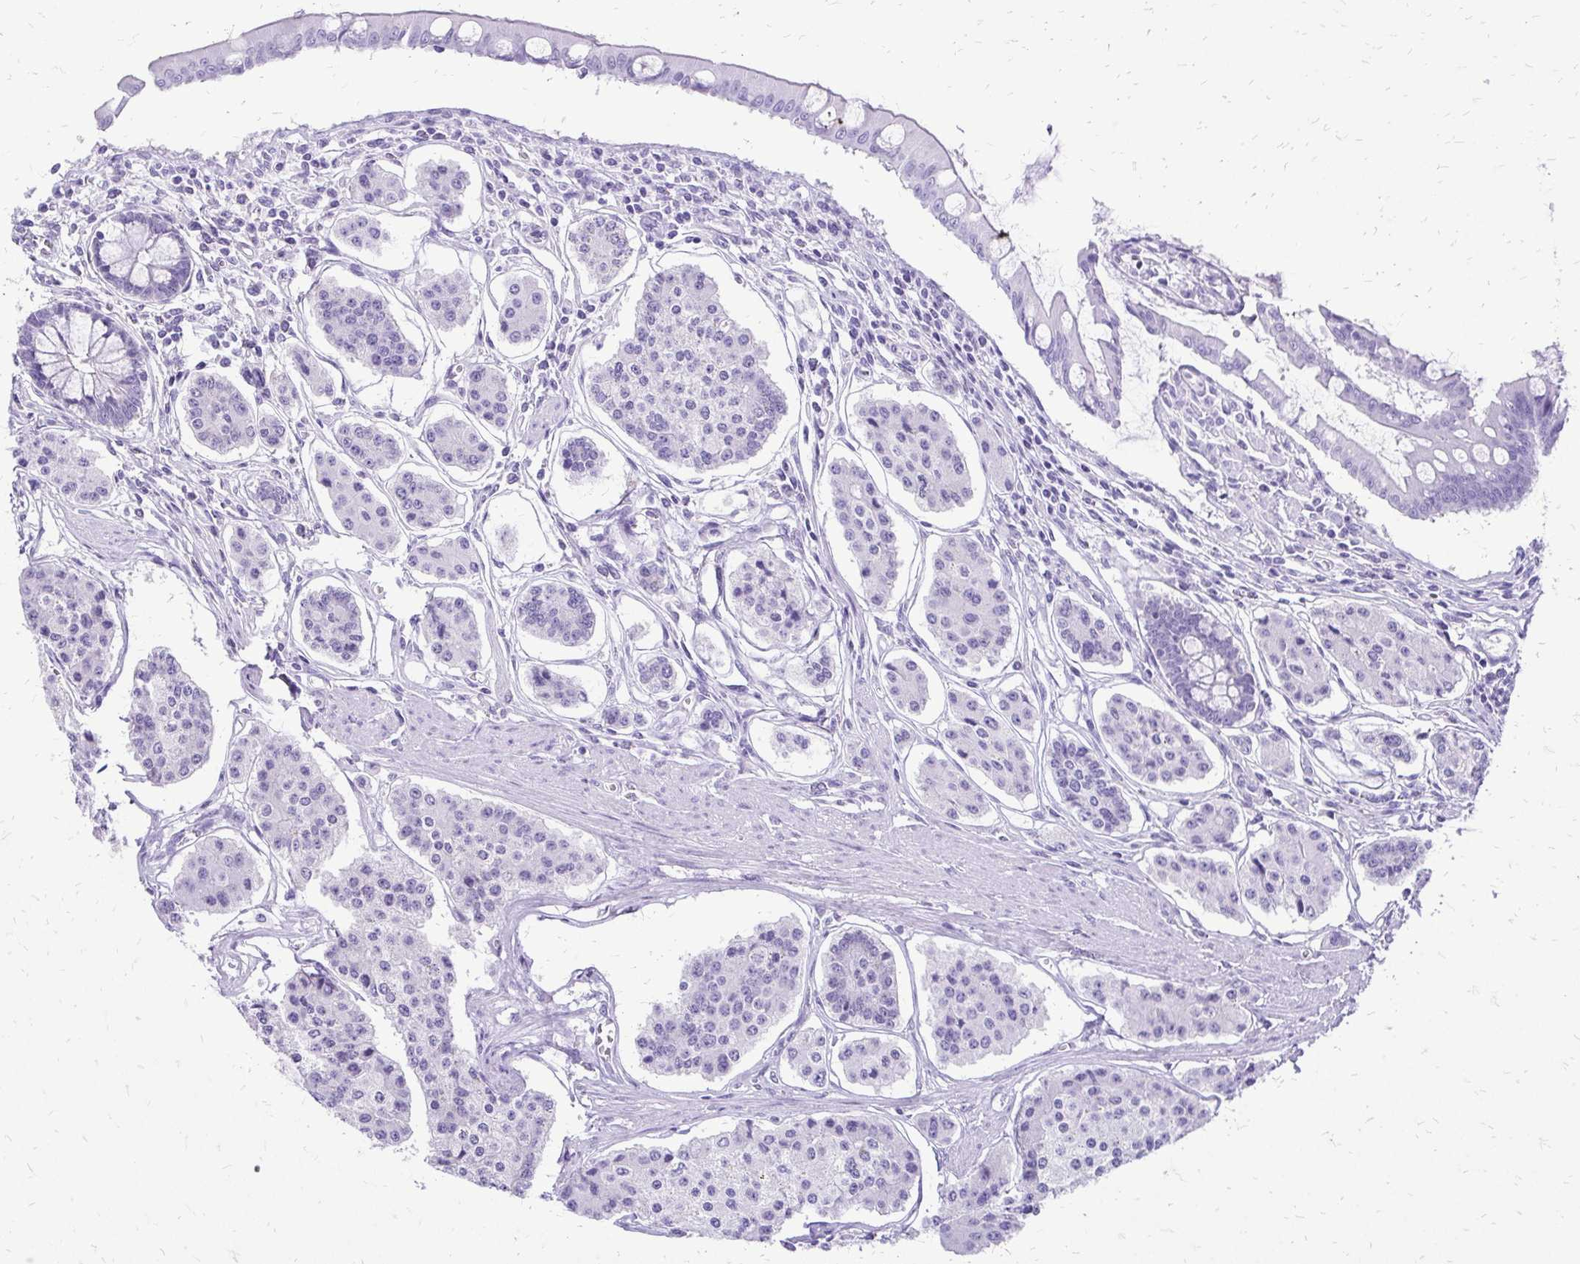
{"staining": {"intensity": "negative", "quantity": "none", "location": "none"}, "tissue": "carcinoid", "cell_type": "Tumor cells", "image_type": "cancer", "snomed": [{"axis": "morphology", "description": "Carcinoid, malignant, NOS"}, {"axis": "topography", "description": "Small intestine"}], "caption": "IHC image of human carcinoid stained for a protein (brown), which shows no staining in tumor cells.", "gene": "SLC32A1", "patient": {"sex": "female", "age": 65}}